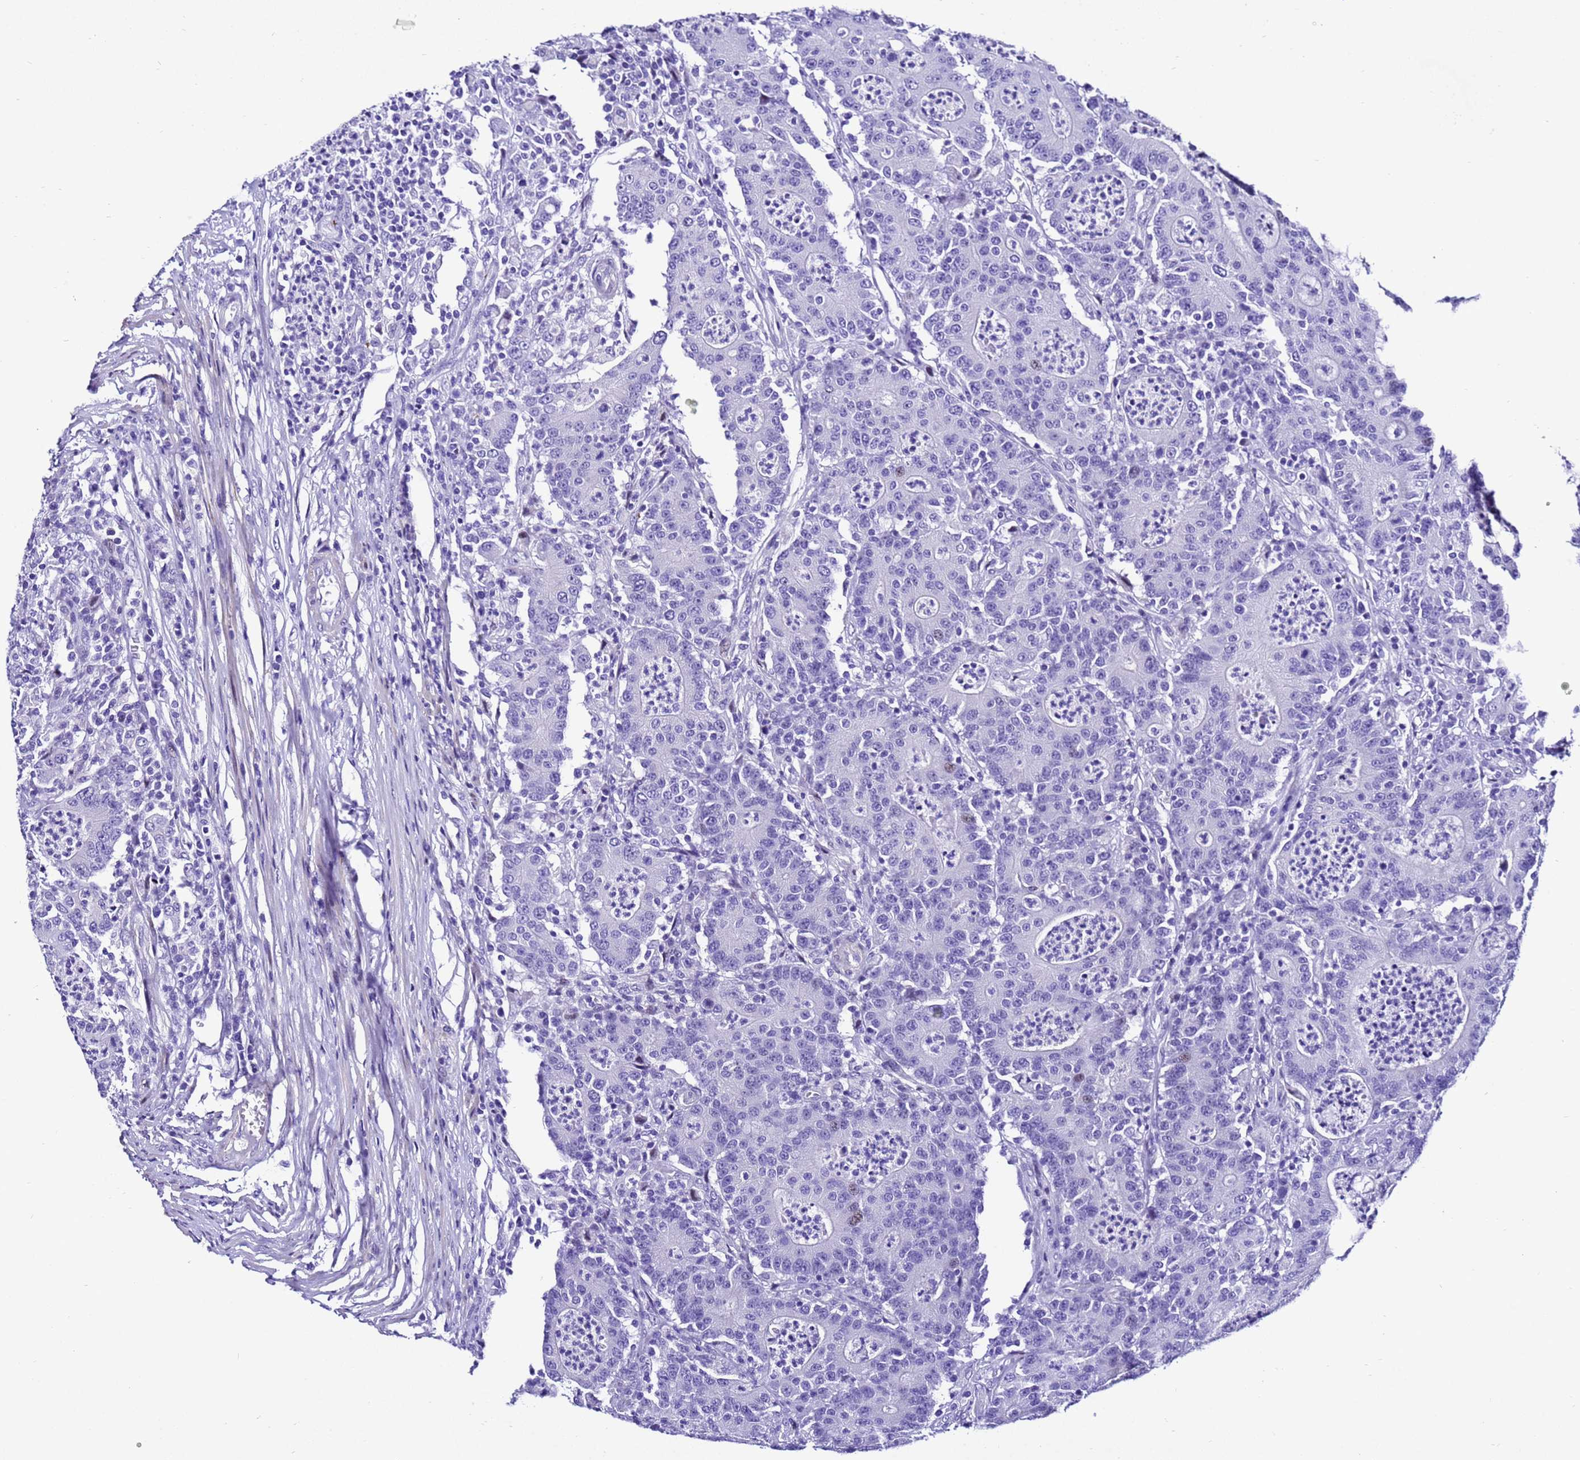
{"staining": {"intensity": "negative", "quantity": "none", "location": "none"}, "tissue": "colorectal cancer", "cell_type": "Tumor cells", "image_type": "cancer", "snomed": [{"axis": "morphology", "description": "Adenocarcinoma, NOS"}, {"axis": "topography", "description": "Colon"}], "caption": "Tumor cells are negative for brown protein staining in colorectal cancer (adenocarcinoma).", "gene": "ZNF417", "patient": {"sex": "male", "age": 83}}